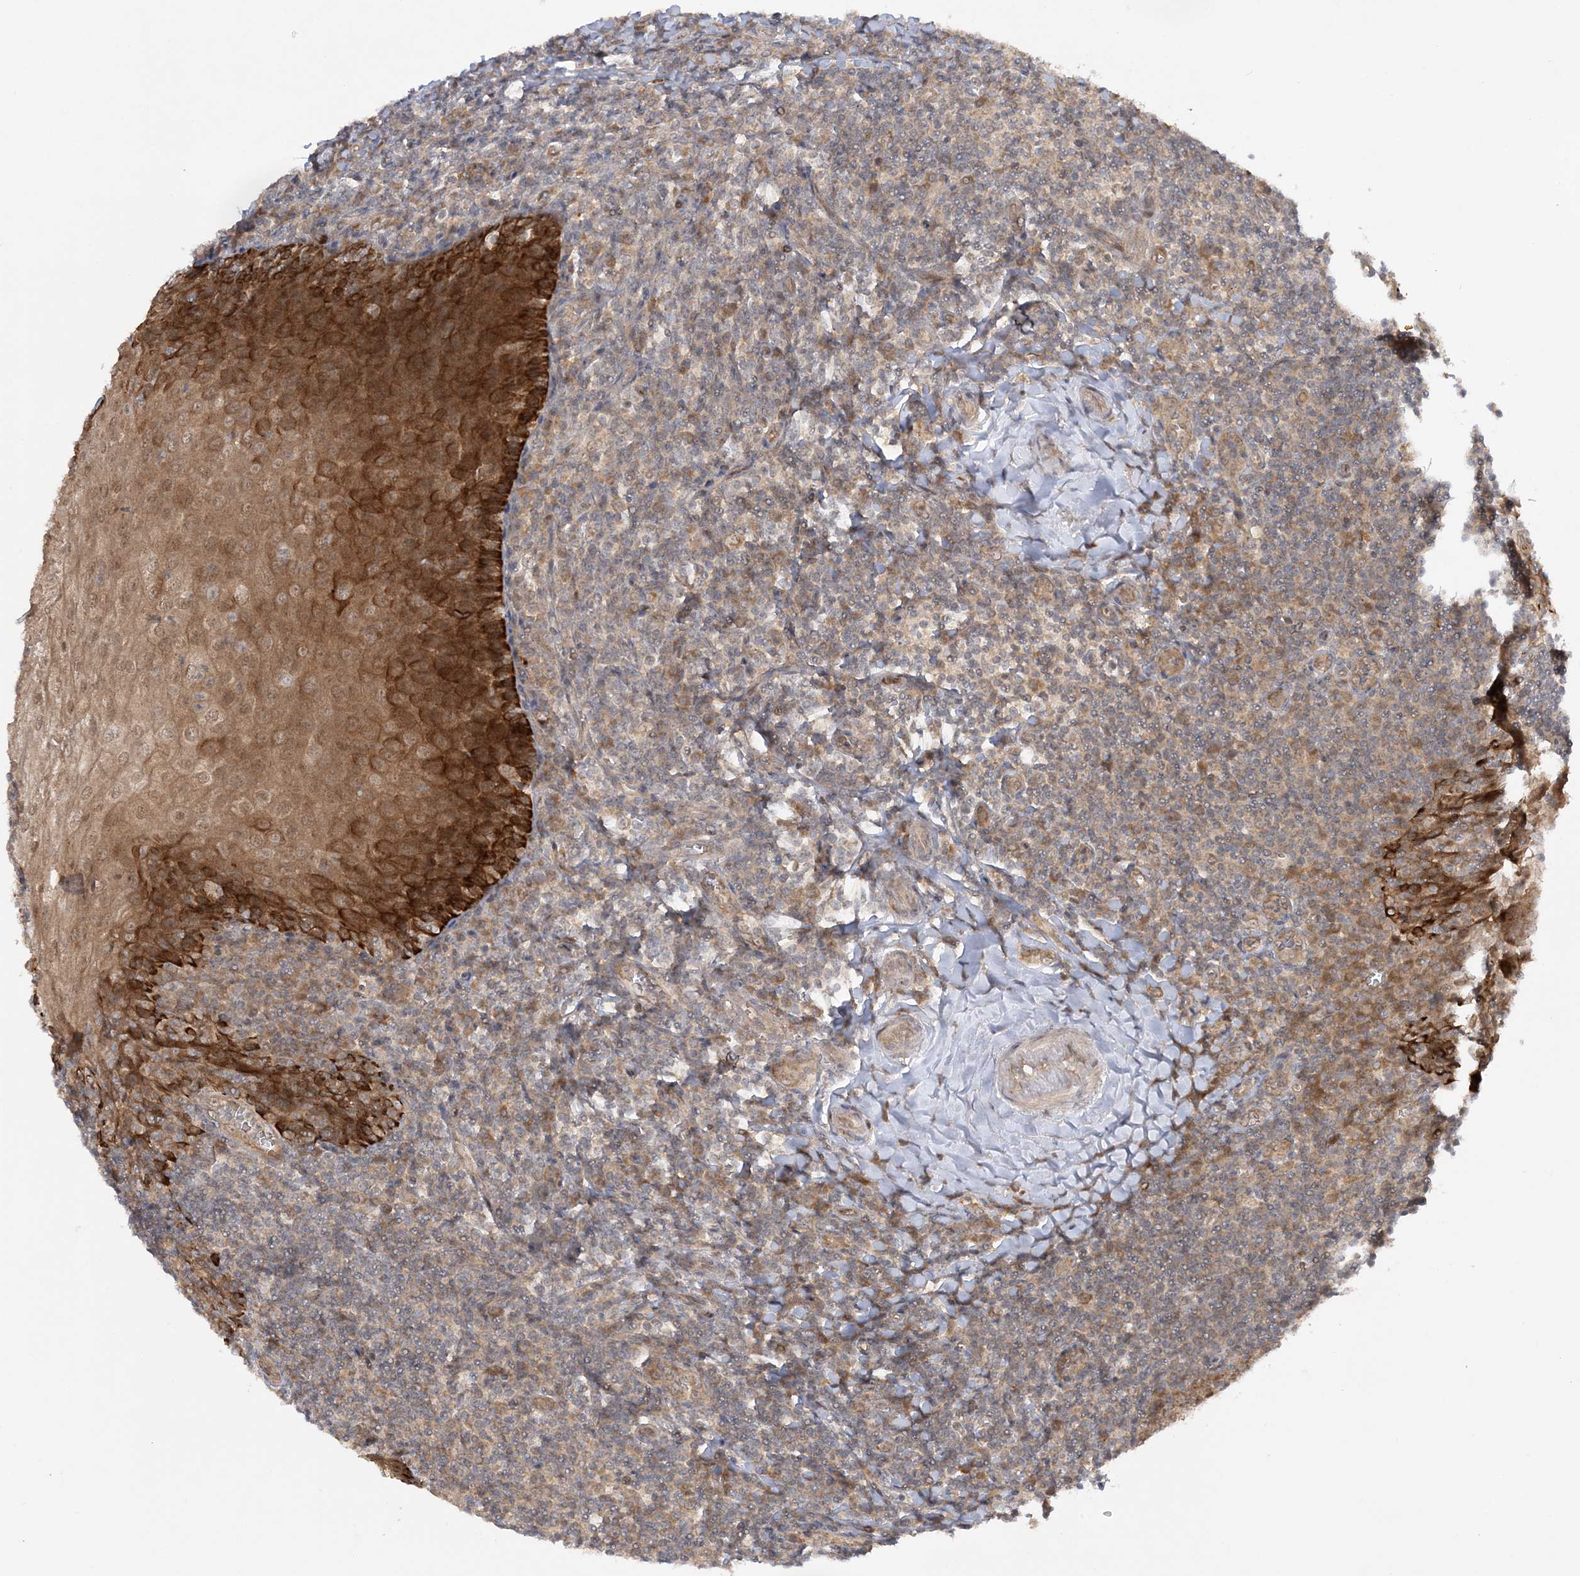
{"staining": {"intensity": "moderate", "quantity": ">75%", "location": "cytoplasmic/membranous"}, "tissue": "tonsil", "cell_type": "Germinal center cells", "image_type": "normal", "snomed": [{"axis": "morphology", "description": "Normal tissue, NOS"}, {"axis": "topography", "description": "Tonsil"}], "caption": "Protein analysis of unremarkable tonsil reveals moderate cytoplasmic/membranous expression in about >75% of germinal center cells.", "gene": "MMADHC", "patient": {"sex": "male", "age": 27}}